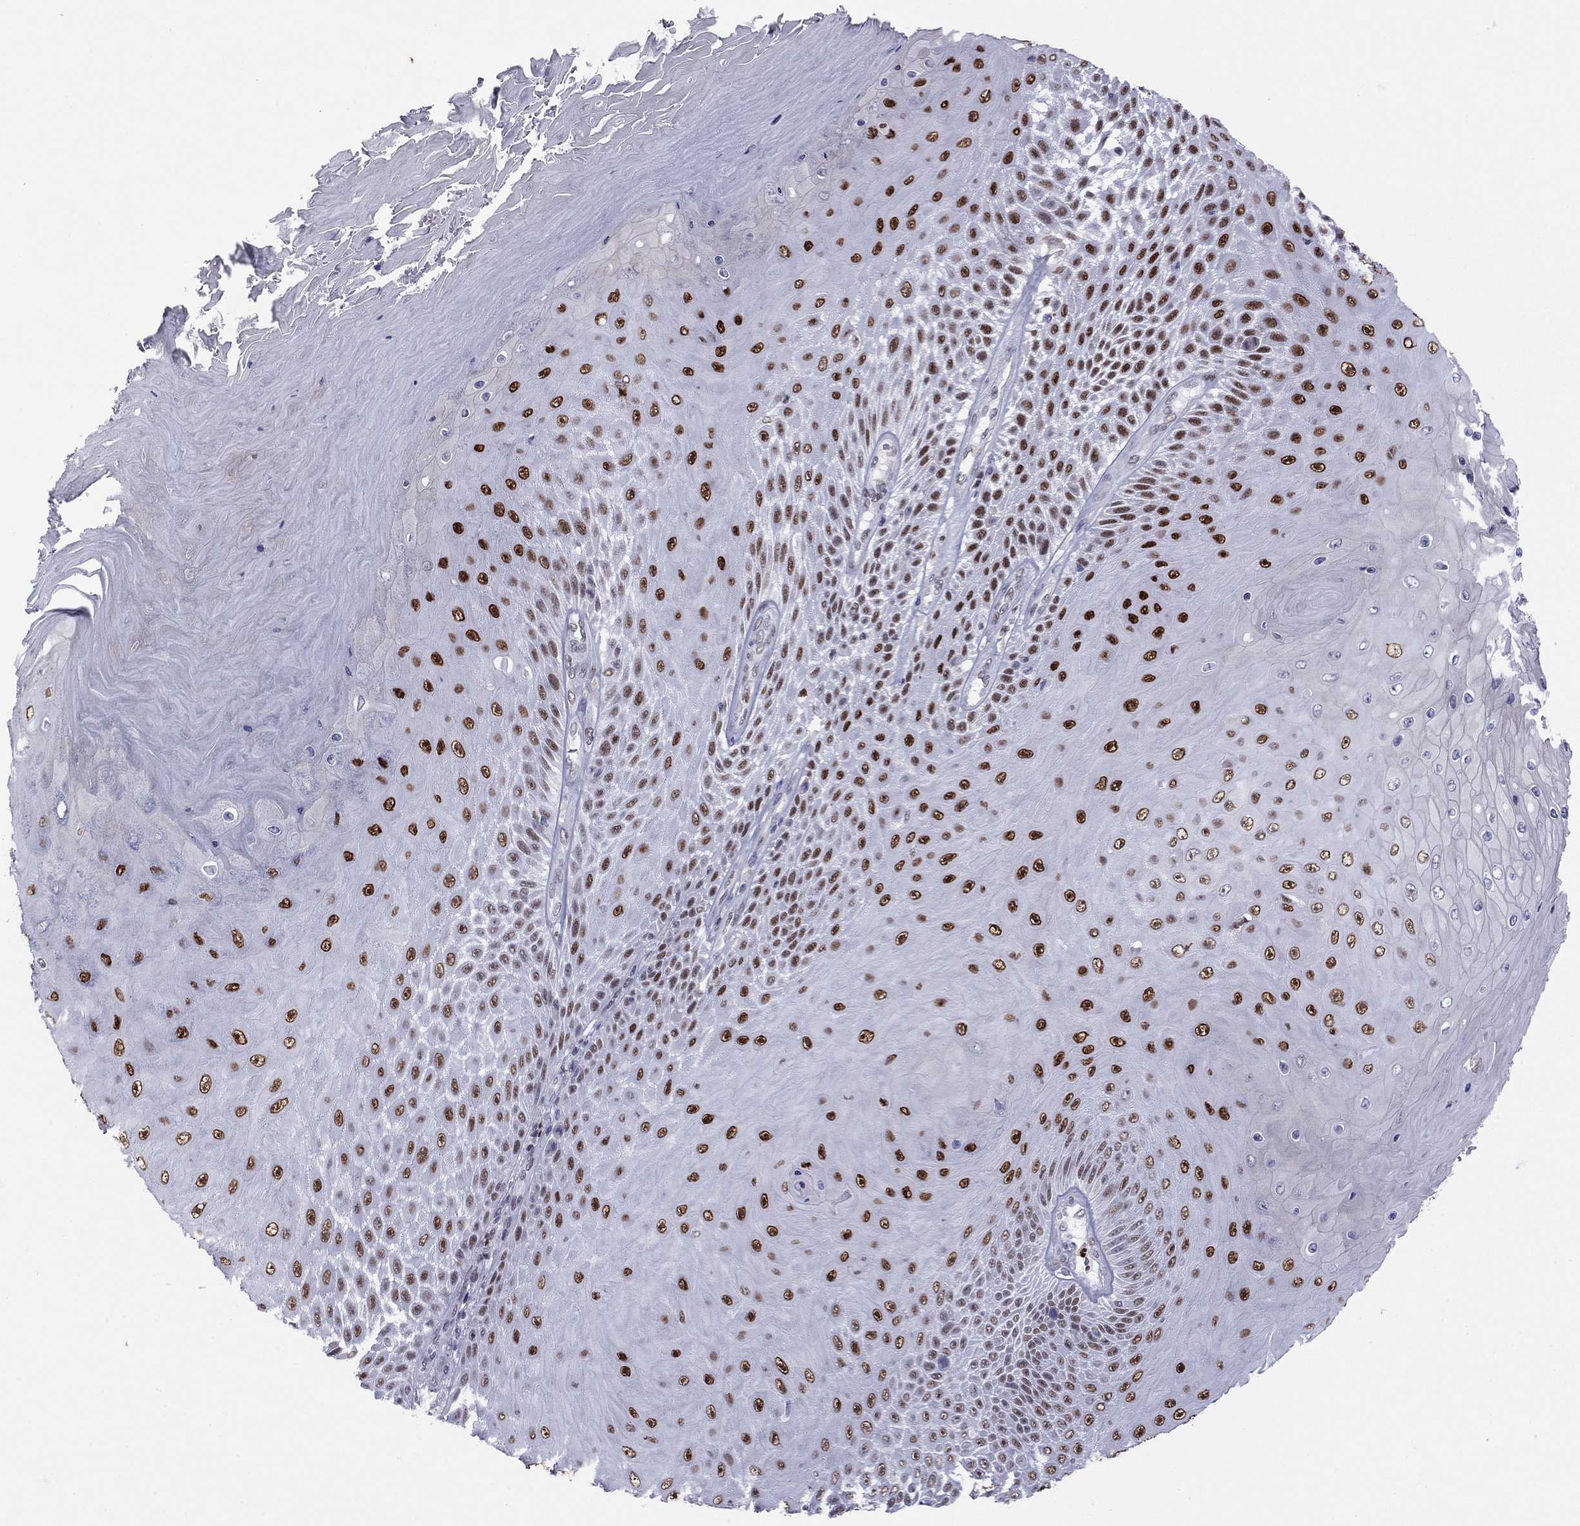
{"staining": {"intensity": "strong", "quantity": ">75%", "location": "nuclear"}, "tissue": "skin cancer", "cell_type": "Tumor cells", "image_type": "cancer", "snomed": [{"axis": "morphology", "description": "Squamous cell carcinoma, NOS"}, {"axis": "topography", "description": "Skin"}], "caption": "An image showing strong nuclear expression in approximately >75% of tumor cells in skin cancer, as visualized by brown immunohistochemical staining.", "gene": "PCGF3", "patient": {"sex": "male", "age": 62}}